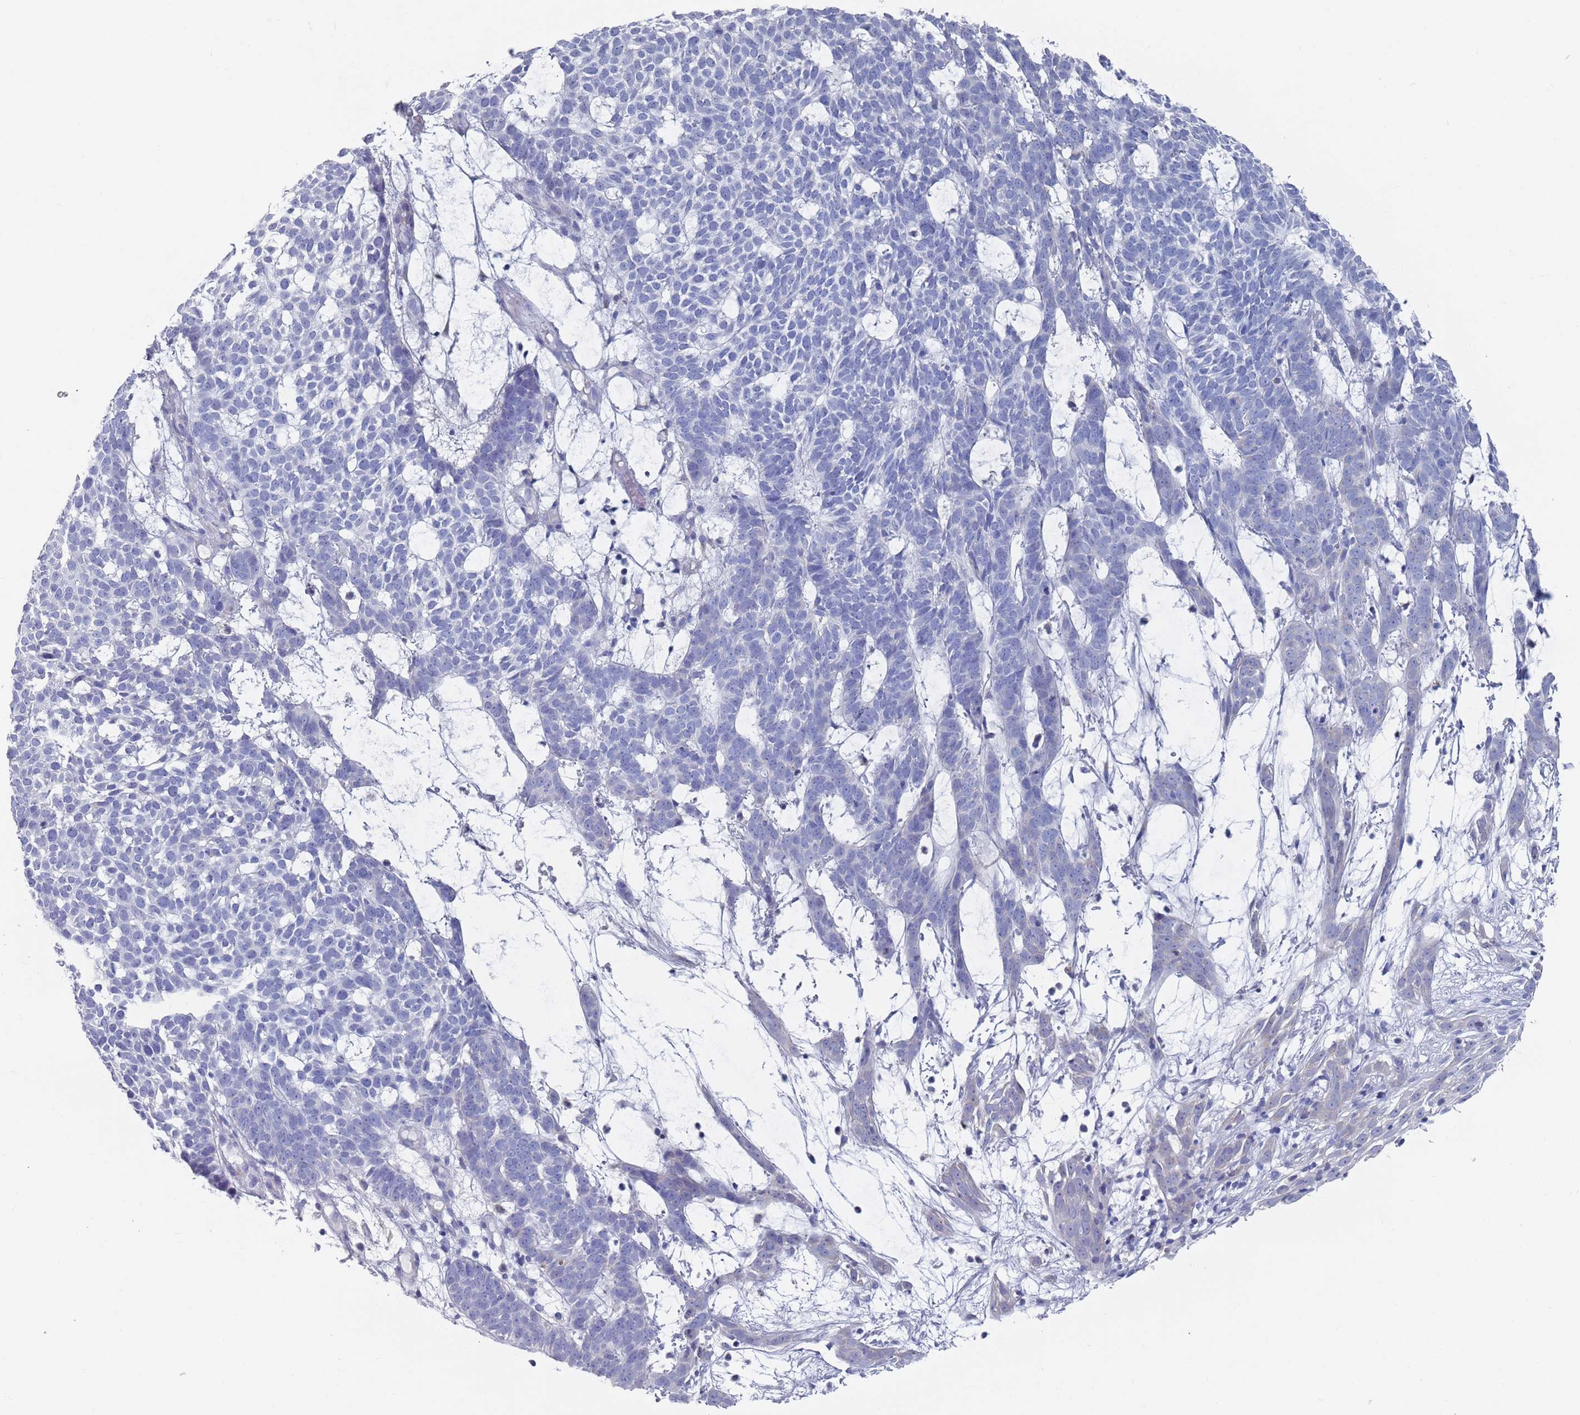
{"staining": {"intensity": "negative", "quantity": "none", "location": "none"}, "tissue": "skin cancer", "cell_type": "Tumor cells", "image_type": "cancer", "snomed": [{"axis": "morphology", "description": "Basal cell carcinoma"}, {"axis": "topography", "description": "Skin"}], "caption": "High power microscopy photomicrograph of an IHC photomicrograph of skin cancer, revealing no significant positivity in tumor cells.", "gene": "MAT1A", "patient": {"sex": "female", "age": 78}}